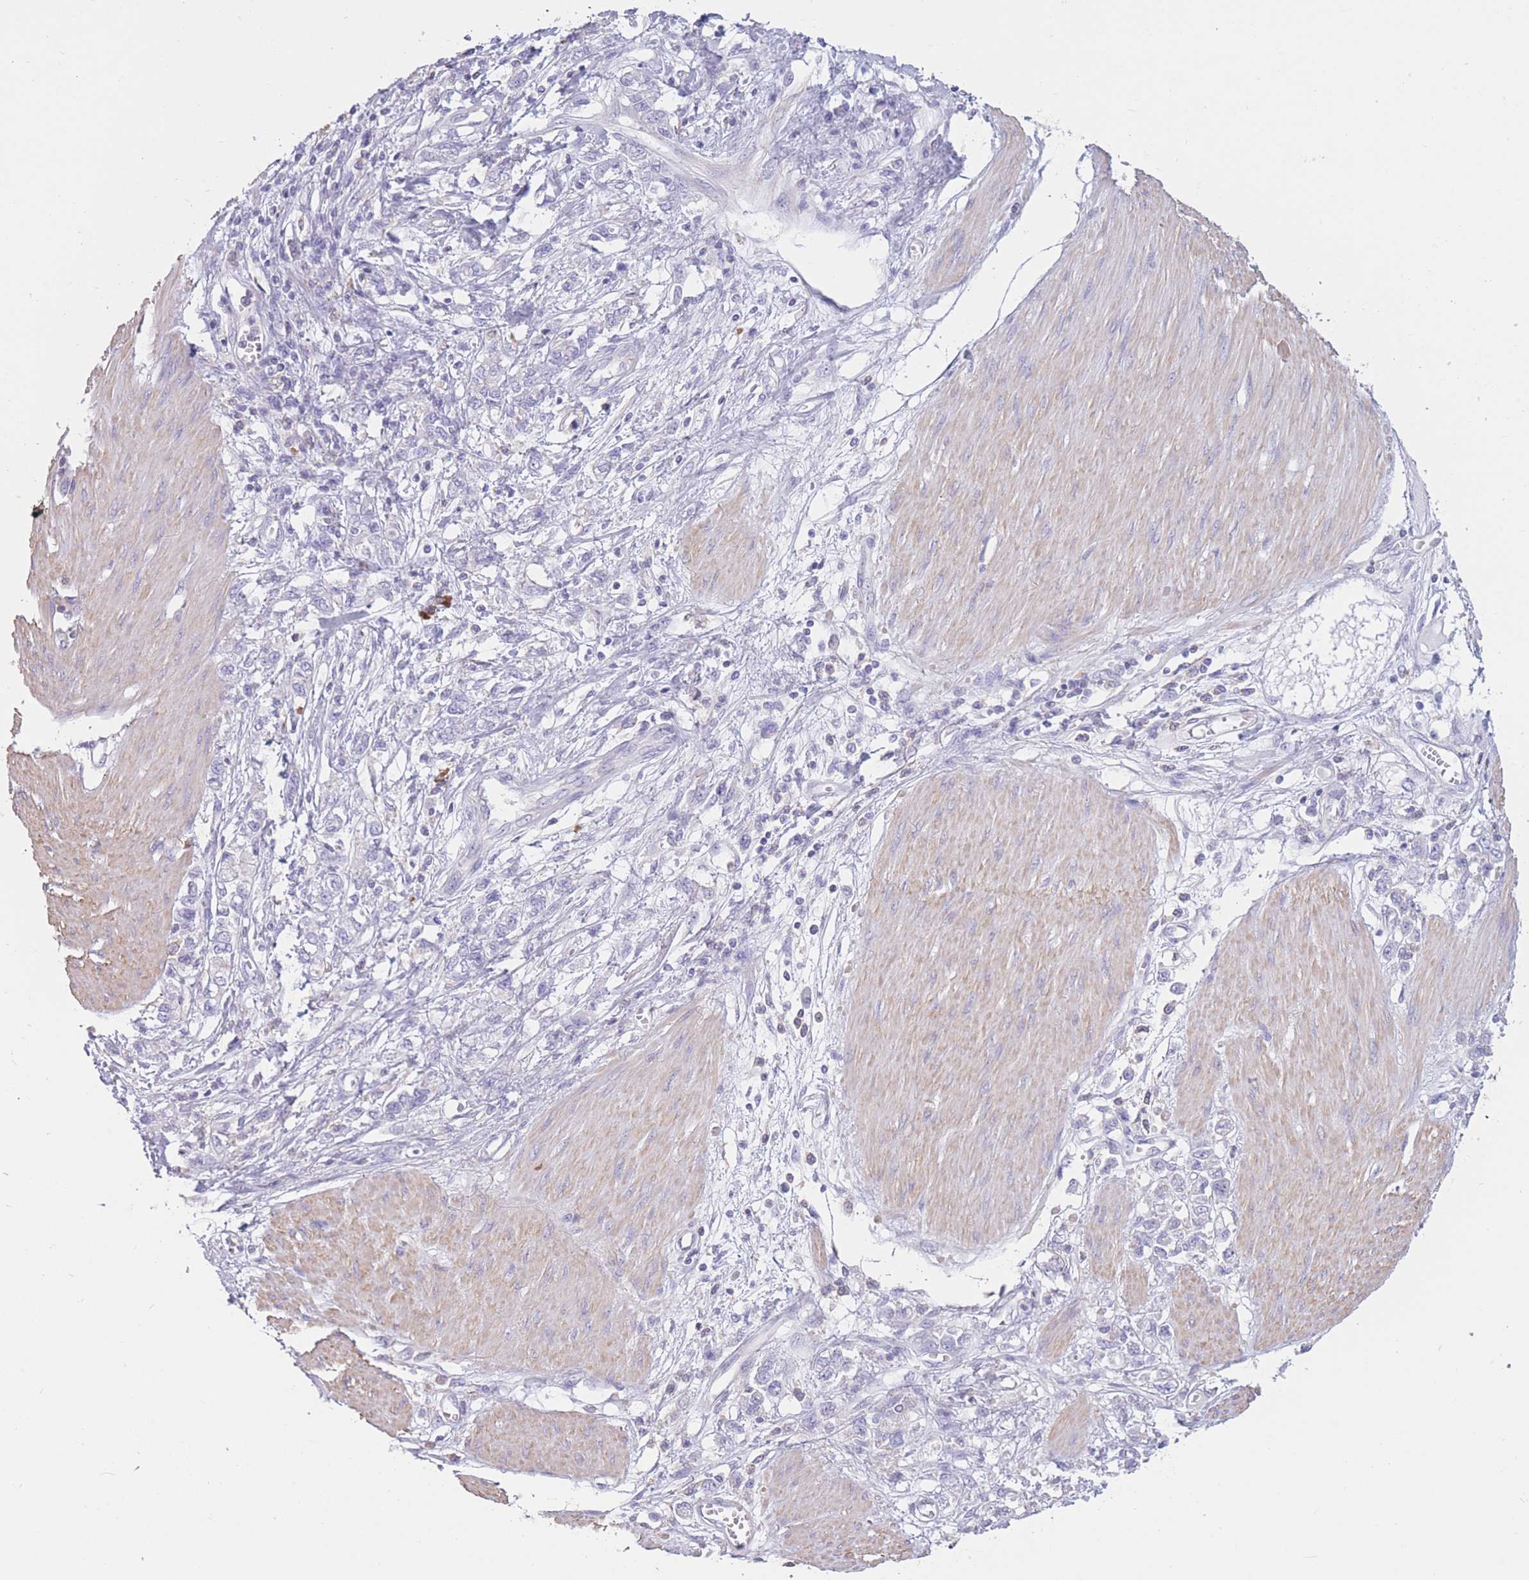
{"staining": {"intensity": "negative", "quantity": "none", "location": "none"}, "tissue": "stomach cancer", "cell_type": "Tumor cells", "image_type": "cancer", "snomed": [{"axis": "morphology", "description": "Adenocarcinoma, NOS"}, {"axis": "topography", "description": "Stomach"}], "caption": "Micrograph shows no protein expression in tumor cells of adenocarcinoma (stomach) tissue.", "gene": "PDHA1", "patient": {"sex": "female", "age": 76}}